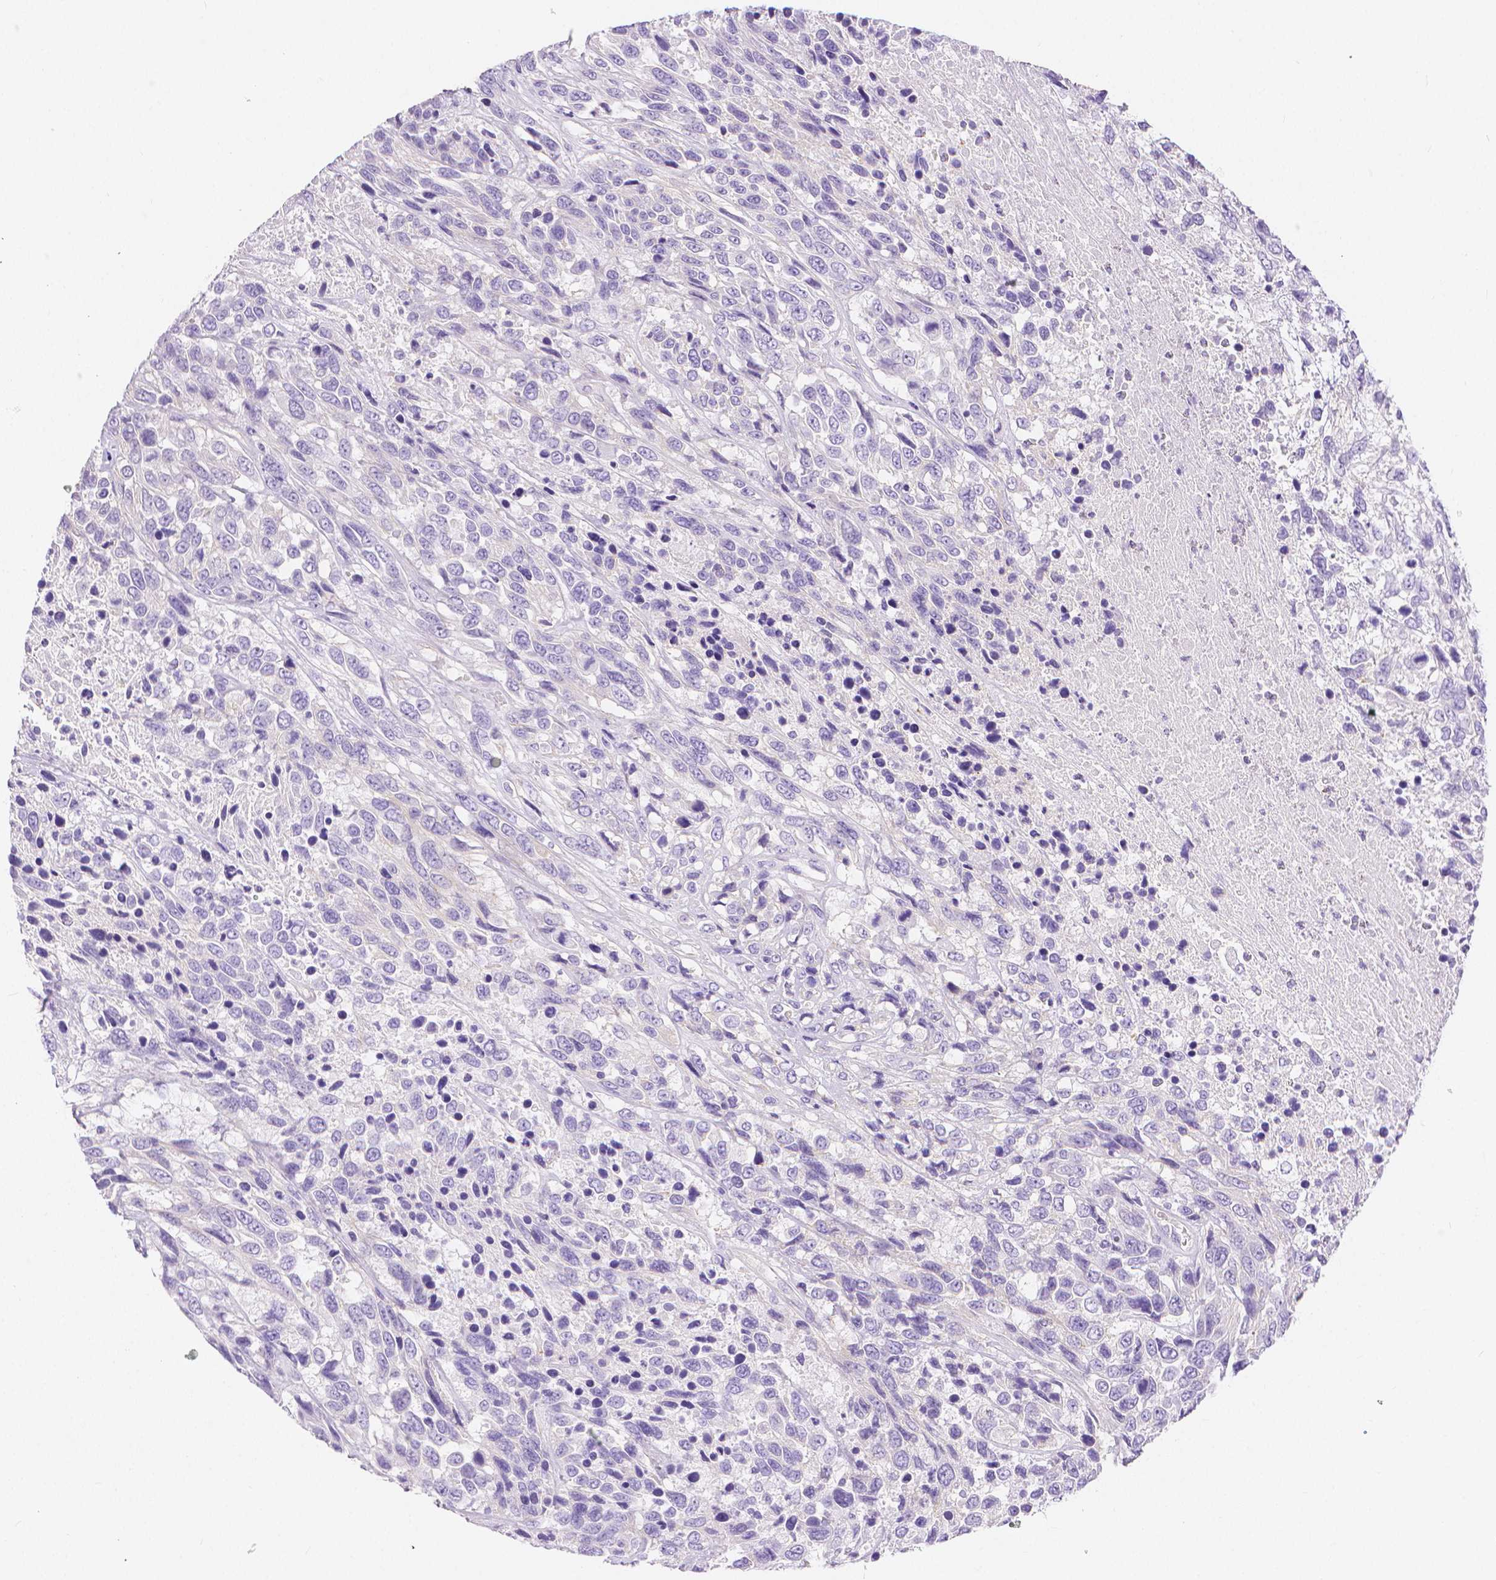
{"staining": {"intensity": "negative", "quantity": "none", "location": "none"}, "tissue": "urothelial cancer", "cell_type": "Tumor cells", "image_type": "cancer", "snomed": [{"axis": "morphology", "description": "Urothelial carcinoma, High grade"}, {"axis": "topography", "description": "Urinary bladder"}], "caption": "Immunohistochemical staining of human urothelial cancer shows no significant positivity in tumor cells. (DAB IHC visualized using brightfield microscopy, high magnification).", "gene": "SLC27A5", "patient": {"sex": "female", "age": 70}}